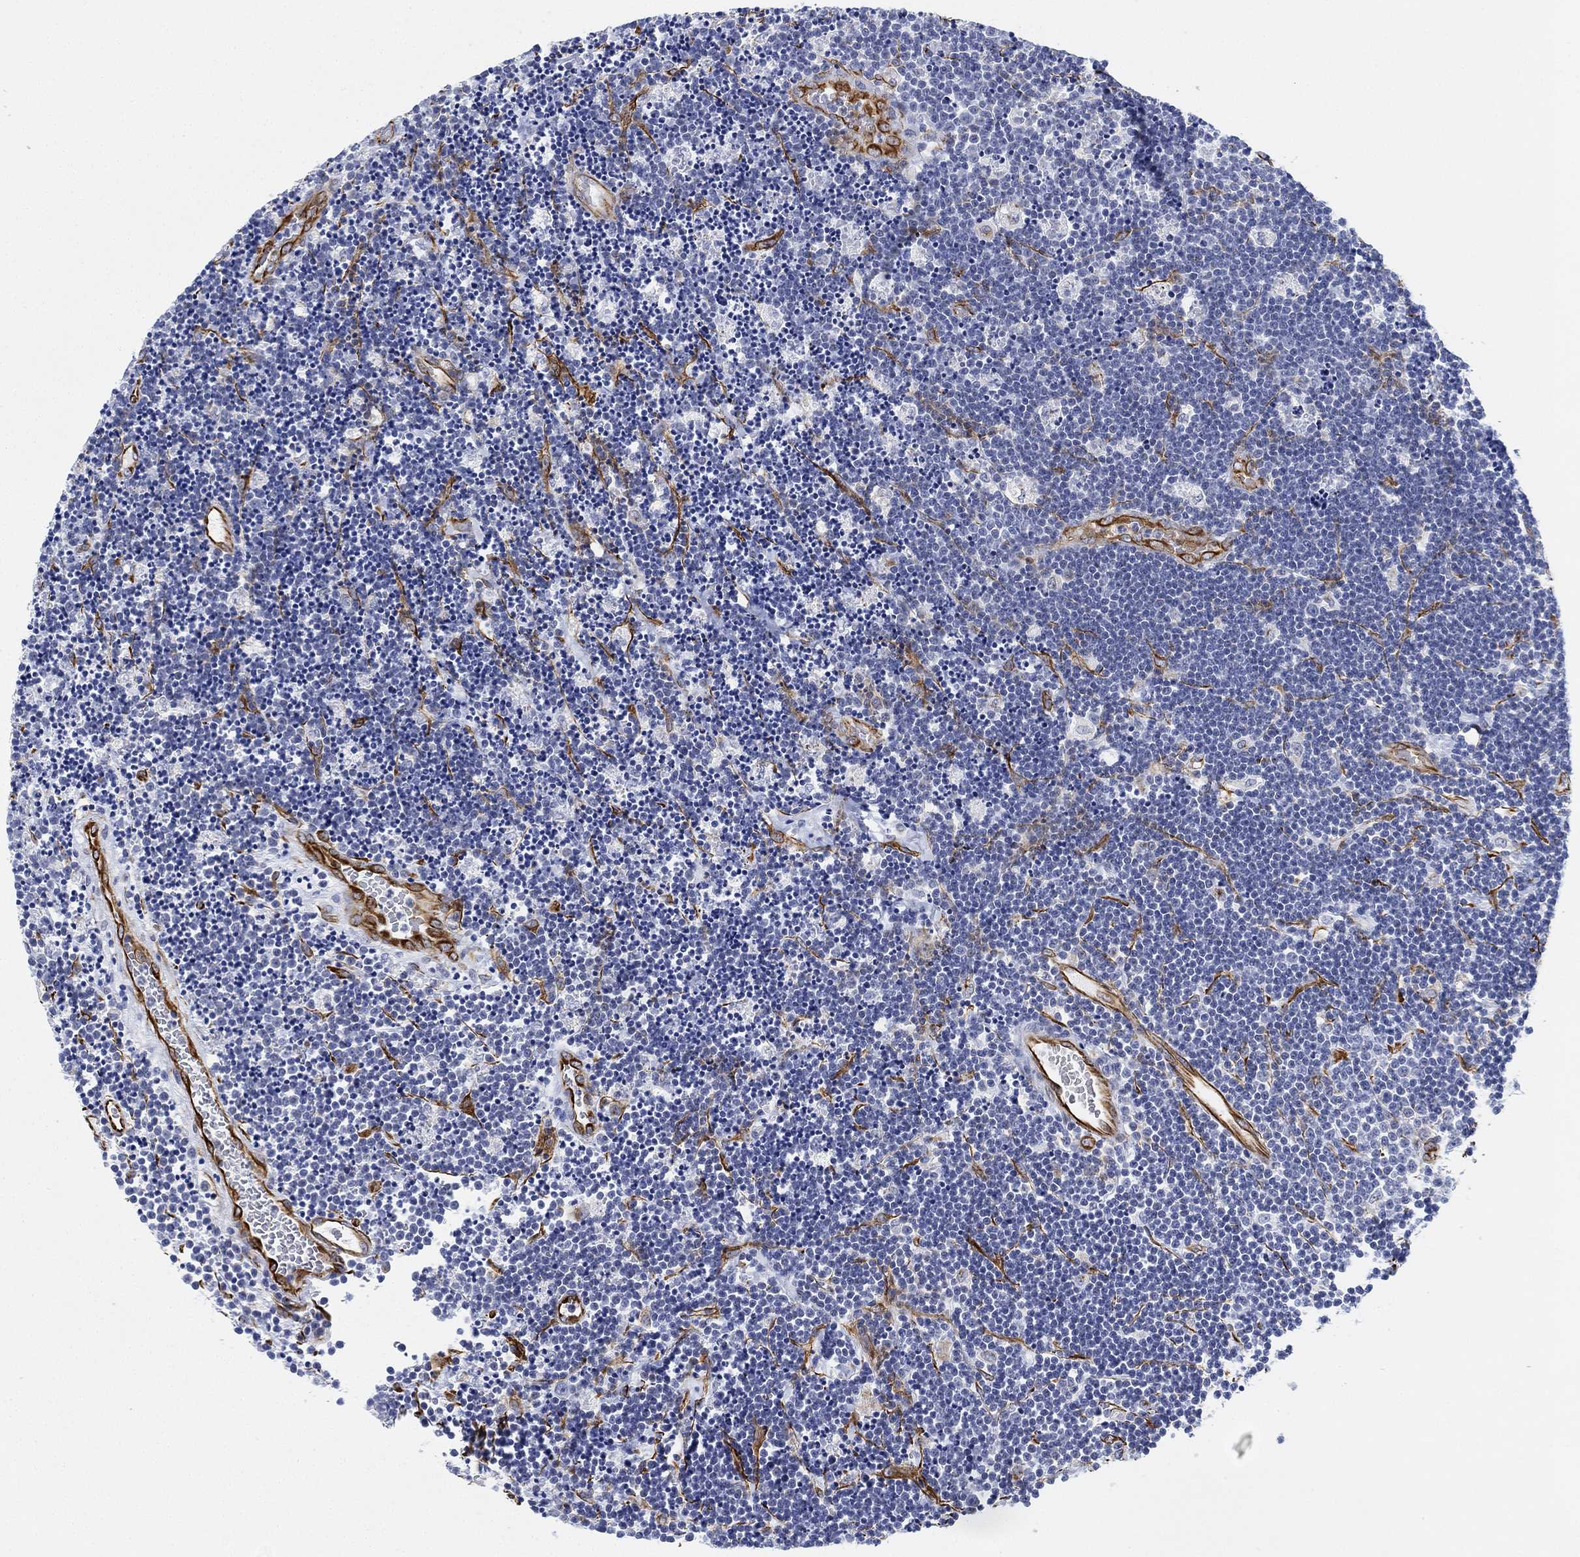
{"staining": {"intensity": "negative", "quantity": "none", "location": "none"}, "tissue": "lymphoma", "cell_type": "Tumor cells", "image_type": "cancer", "snomed": [{"axis": "morphology", "description": "Malignant lymphoma, non-Hodgkin's type, Low grade"}, {"axis": "topography", "description": "Brain"}], "caption": "Tumor cells show no significant protein expression in malignant lymphoma, non-Hodgkin's type (low-grade).", "gene": "PSKH2", "patient": {"sex": "female", "age": 66}}